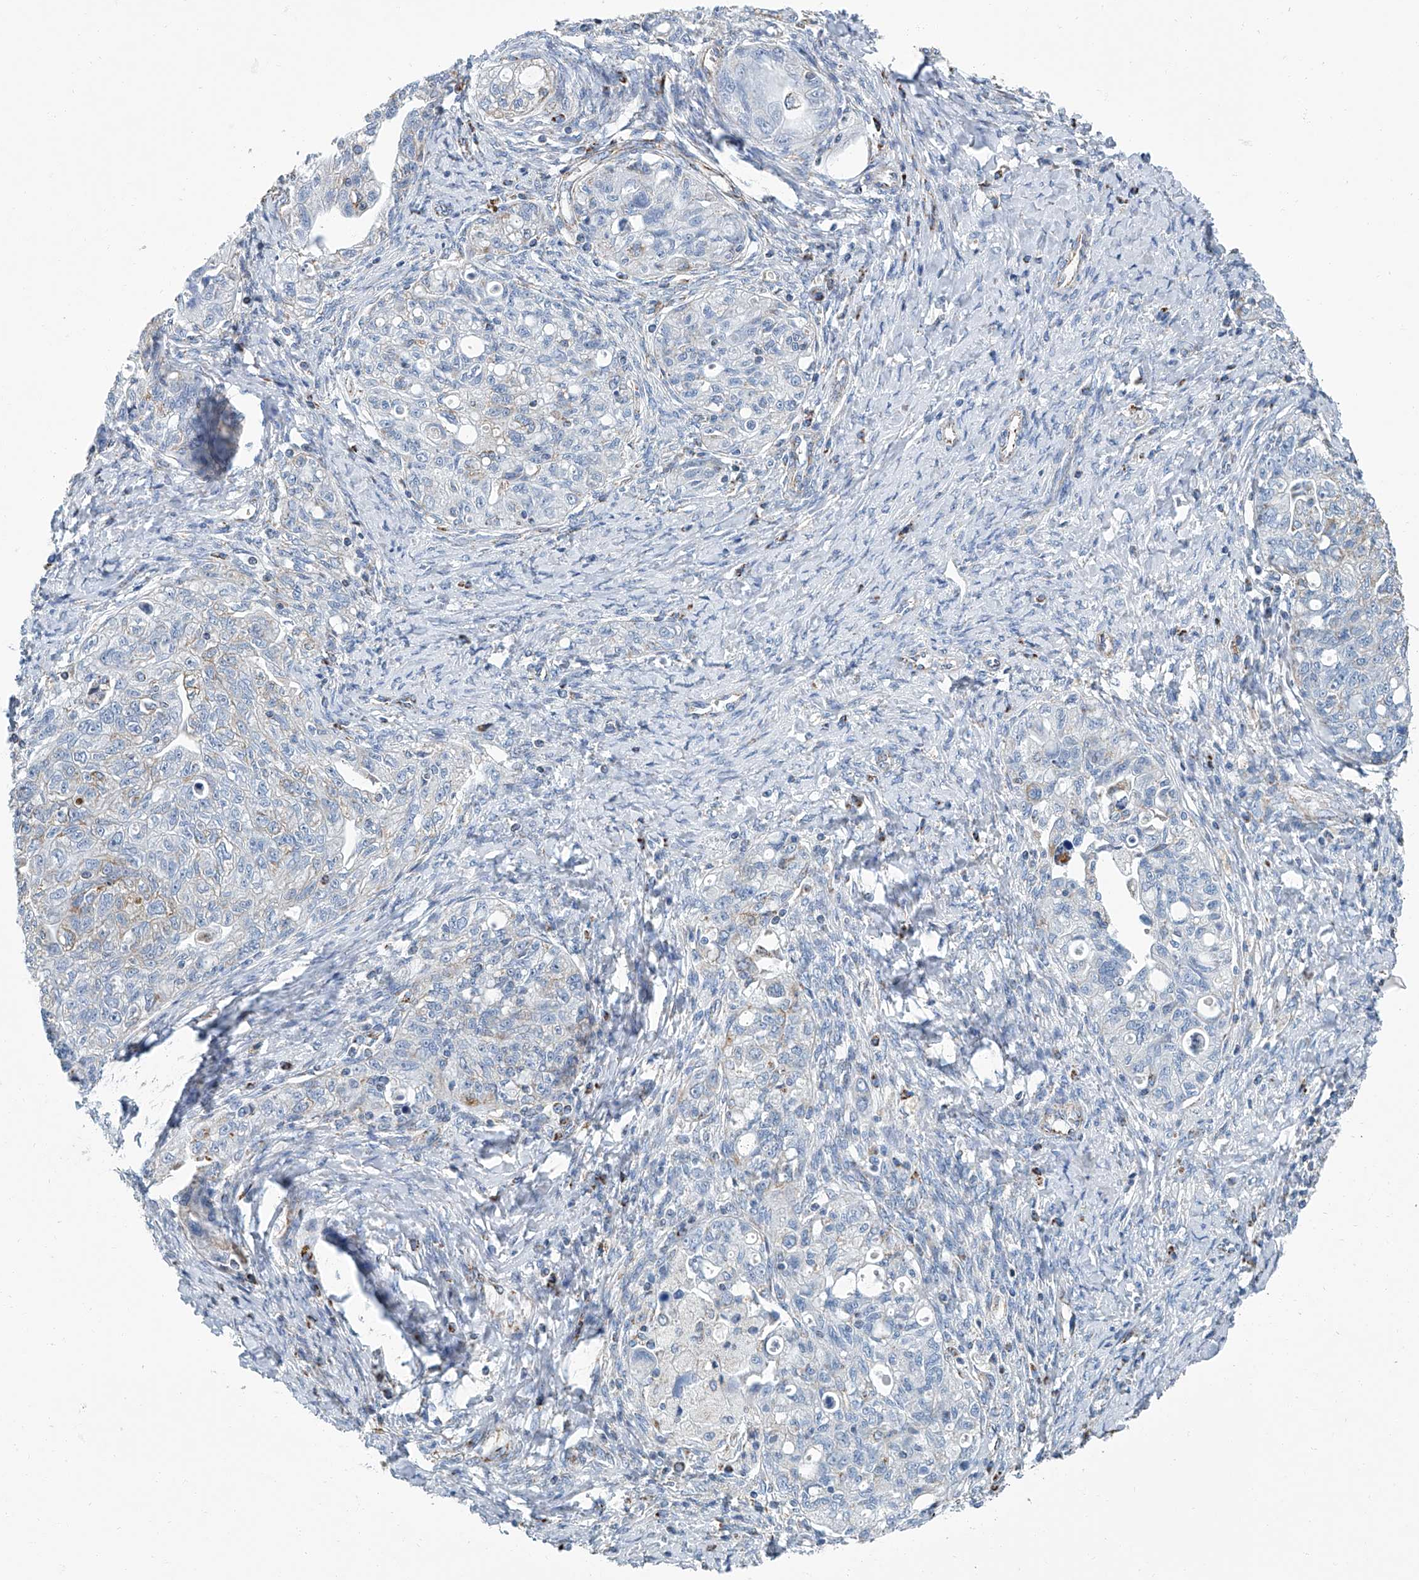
{"staining": {"intensity": "weak", "quantity": "<25%", "location": "cytoplasmic/membranous"}, "tissue": "ovarian cancer", "cell_type": "Tumor cells", "image_type": "cancer", "snomed": [{"axis": "morphology", "description": "Carcinoma, NOS"}, {"axis": "morphology", "description": "Cystadenocarcinoma, serous, NOS"}, {"axis": "topography", "description": "Ovary"}], "caption": "Immunohistochemical staining of human carcinoma (ovarian) exhibits no significant staining in tumor cells. (DAB (3,3'-diaminobenzidine) IHC with hematoxylin counter stain).", "gene": "MT-ND1", "patient": {"sex": "female", "age": 69}}